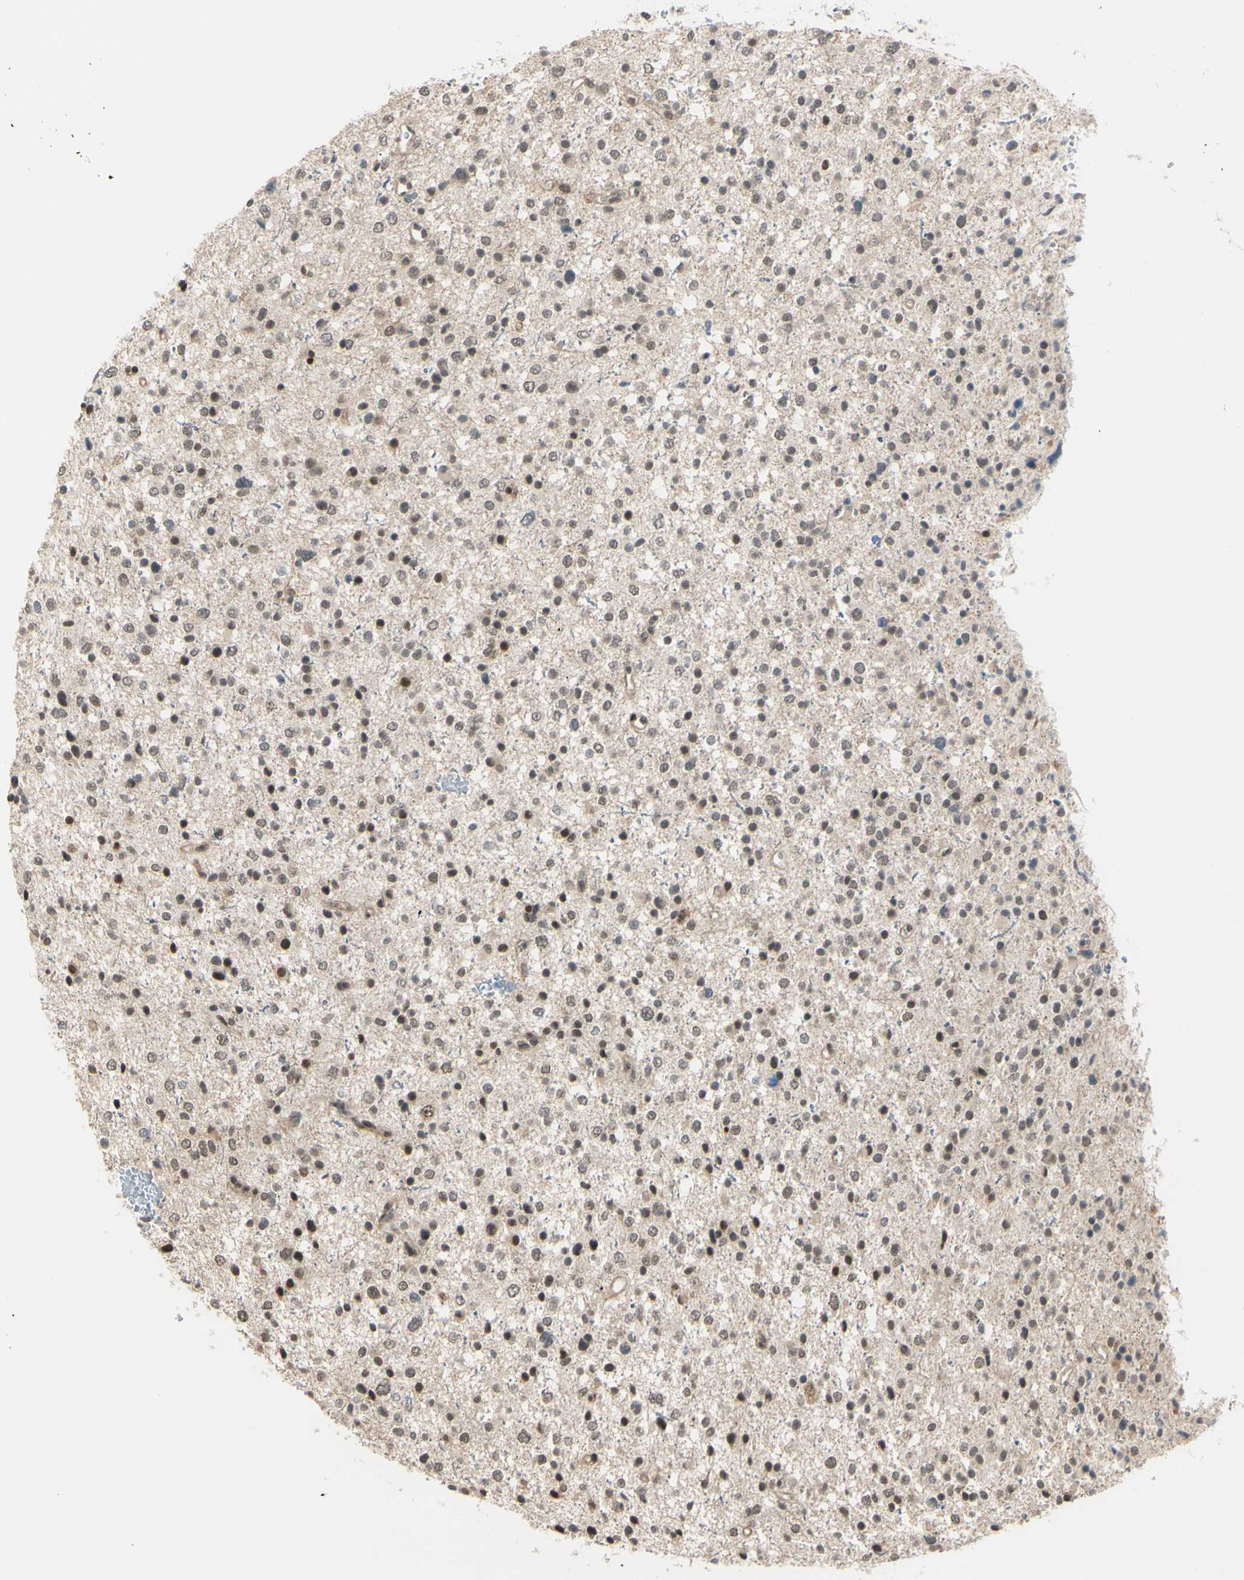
{"staining": {"intensity": "negative", "quantity": "none", "location": "none"}, "tissue": "glioma", "cell_type": "Tumor cells", "image_type": "cancer", "snomed": [{"axis": "morphology", "description": "Glioma, malignant, Low grade"}, {"axis": "topography", "description": "Brain"}], "caption": "IHC of human glioma shows no staining in tumor cells.", "gene": "BRMS1", "patient": {"sex": "female", "age": 37}}